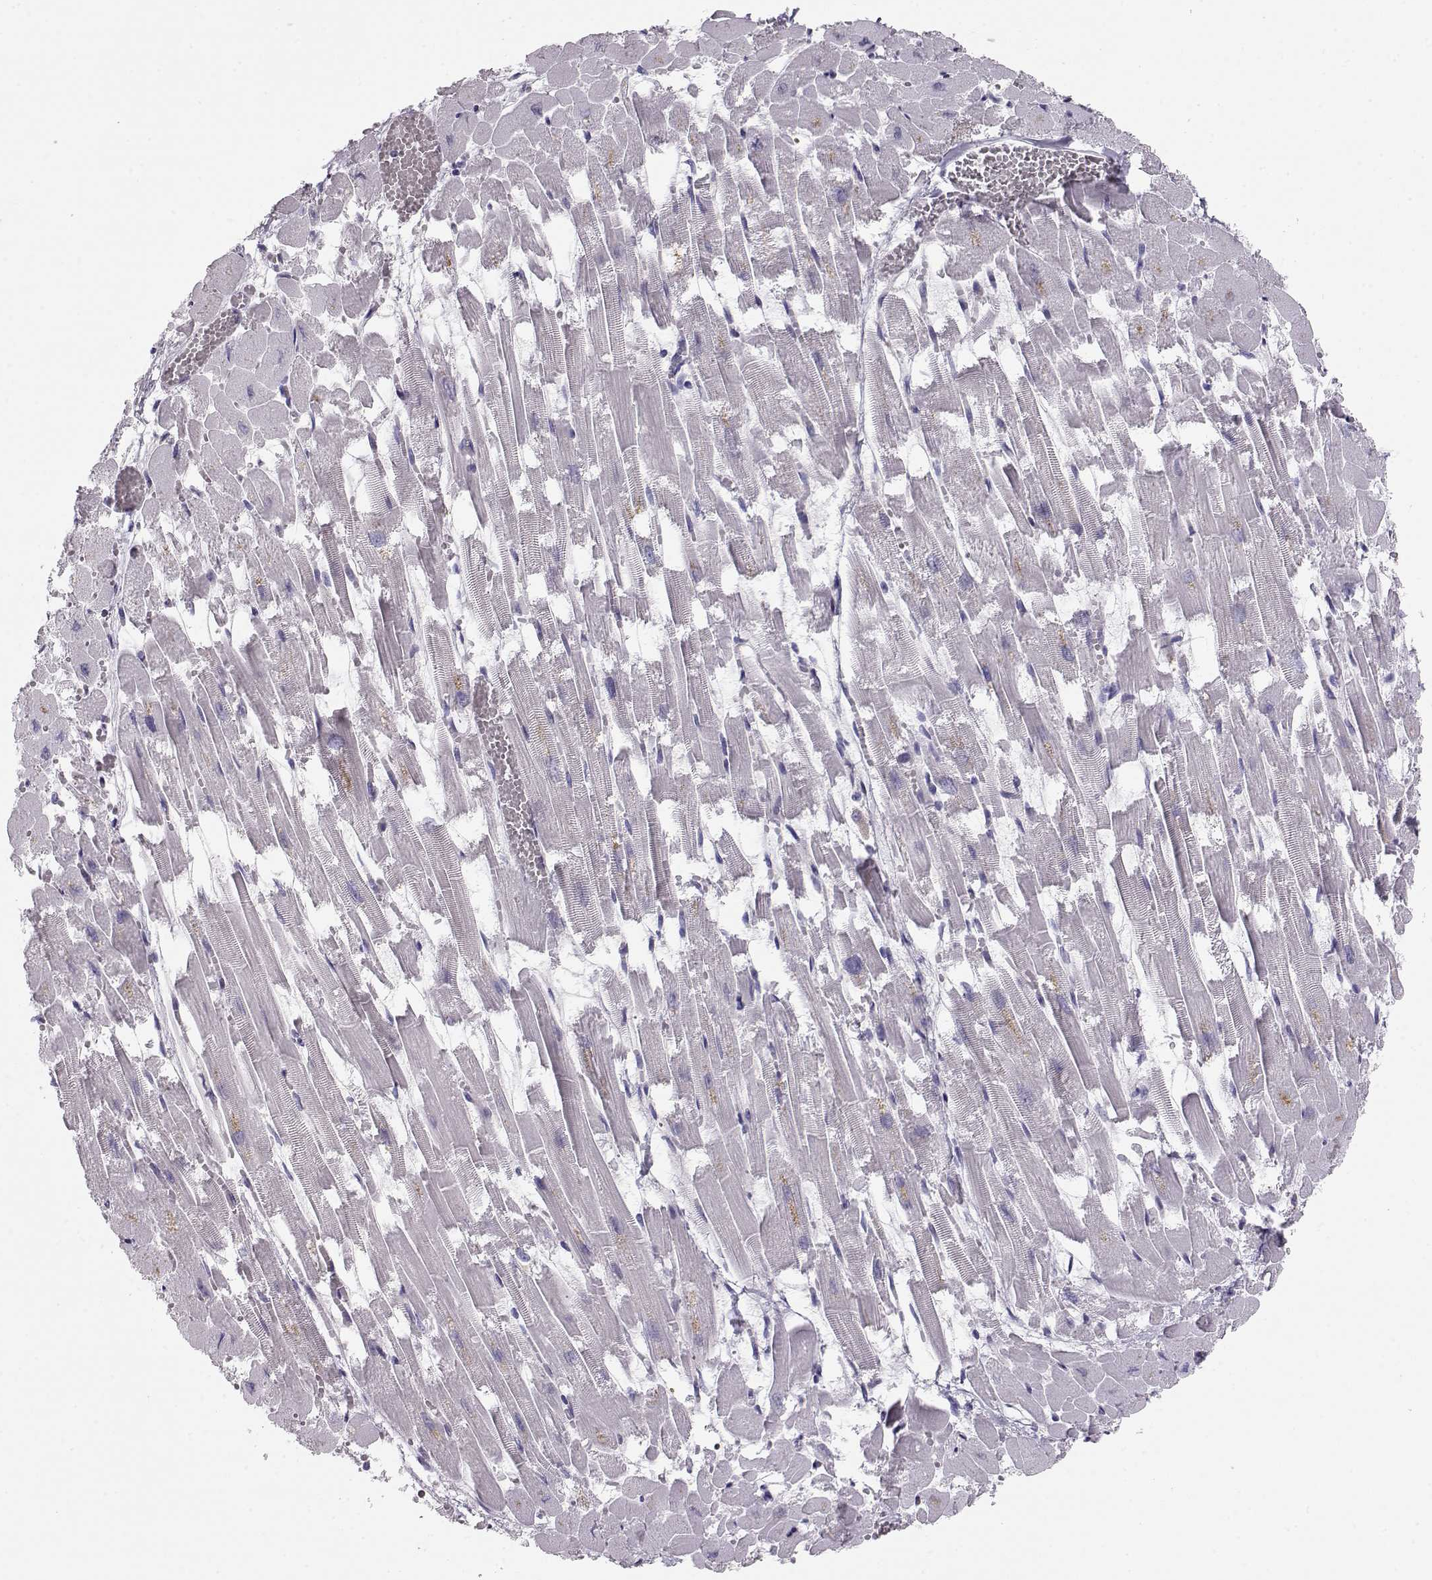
{"staining": {"intensity": "negative", "quantity": "none", "location": "none"}, "tissue": "heart muscle", "cell_type": "Cardiomyocytes", "image_type": "normal", "snomed": [{"axis": "morphology", "description": "Normal tissue, NOS"}, {"axis": "topography", "description": "Heart"}], "caption": "Micrograph shows no protein expression in cardiomyocytes of normal heart muscle.", "gene": "GPR26", "patient": {"sex": "female", "age": 52}}